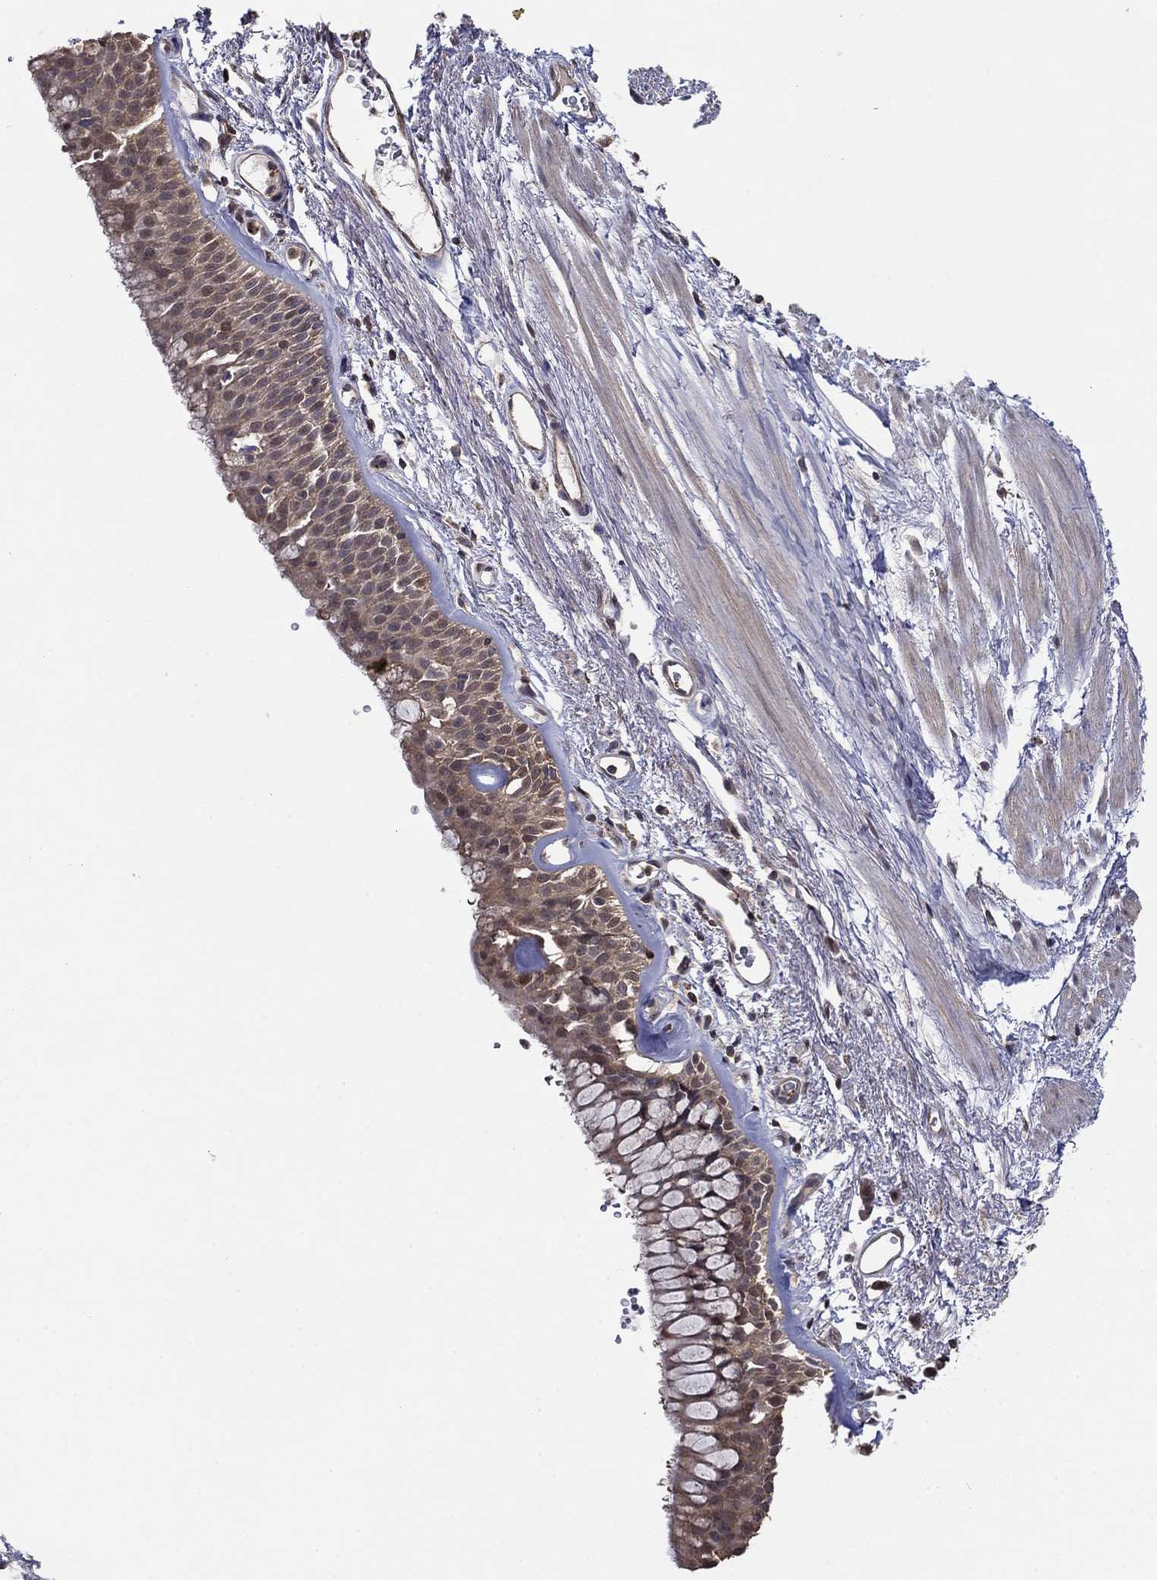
{"staining": {"intensity": "weak", "quantity": ">75%", "location": "cytoplasmic/membranous"}, "tissue": "bronchus", "cell_type": "Respiratory epithelial cells", "image_type": "normal", "snomed": [{"axis": "morphology", "description": "Normal tissue, NOS"}, {"axis": "topography", "description": "Bronchus"}, {"axis": "topography", "description": "Lung"}], "caption": "This is a micrograph of immunohistochemistry (IHC) staining of normal bronchus, which shows weak positivity in the cytoplasmic/membranous of respiratory epithelial cells.", "gene": "RNF114", "patient": {"sex": "female", "age": 57}}